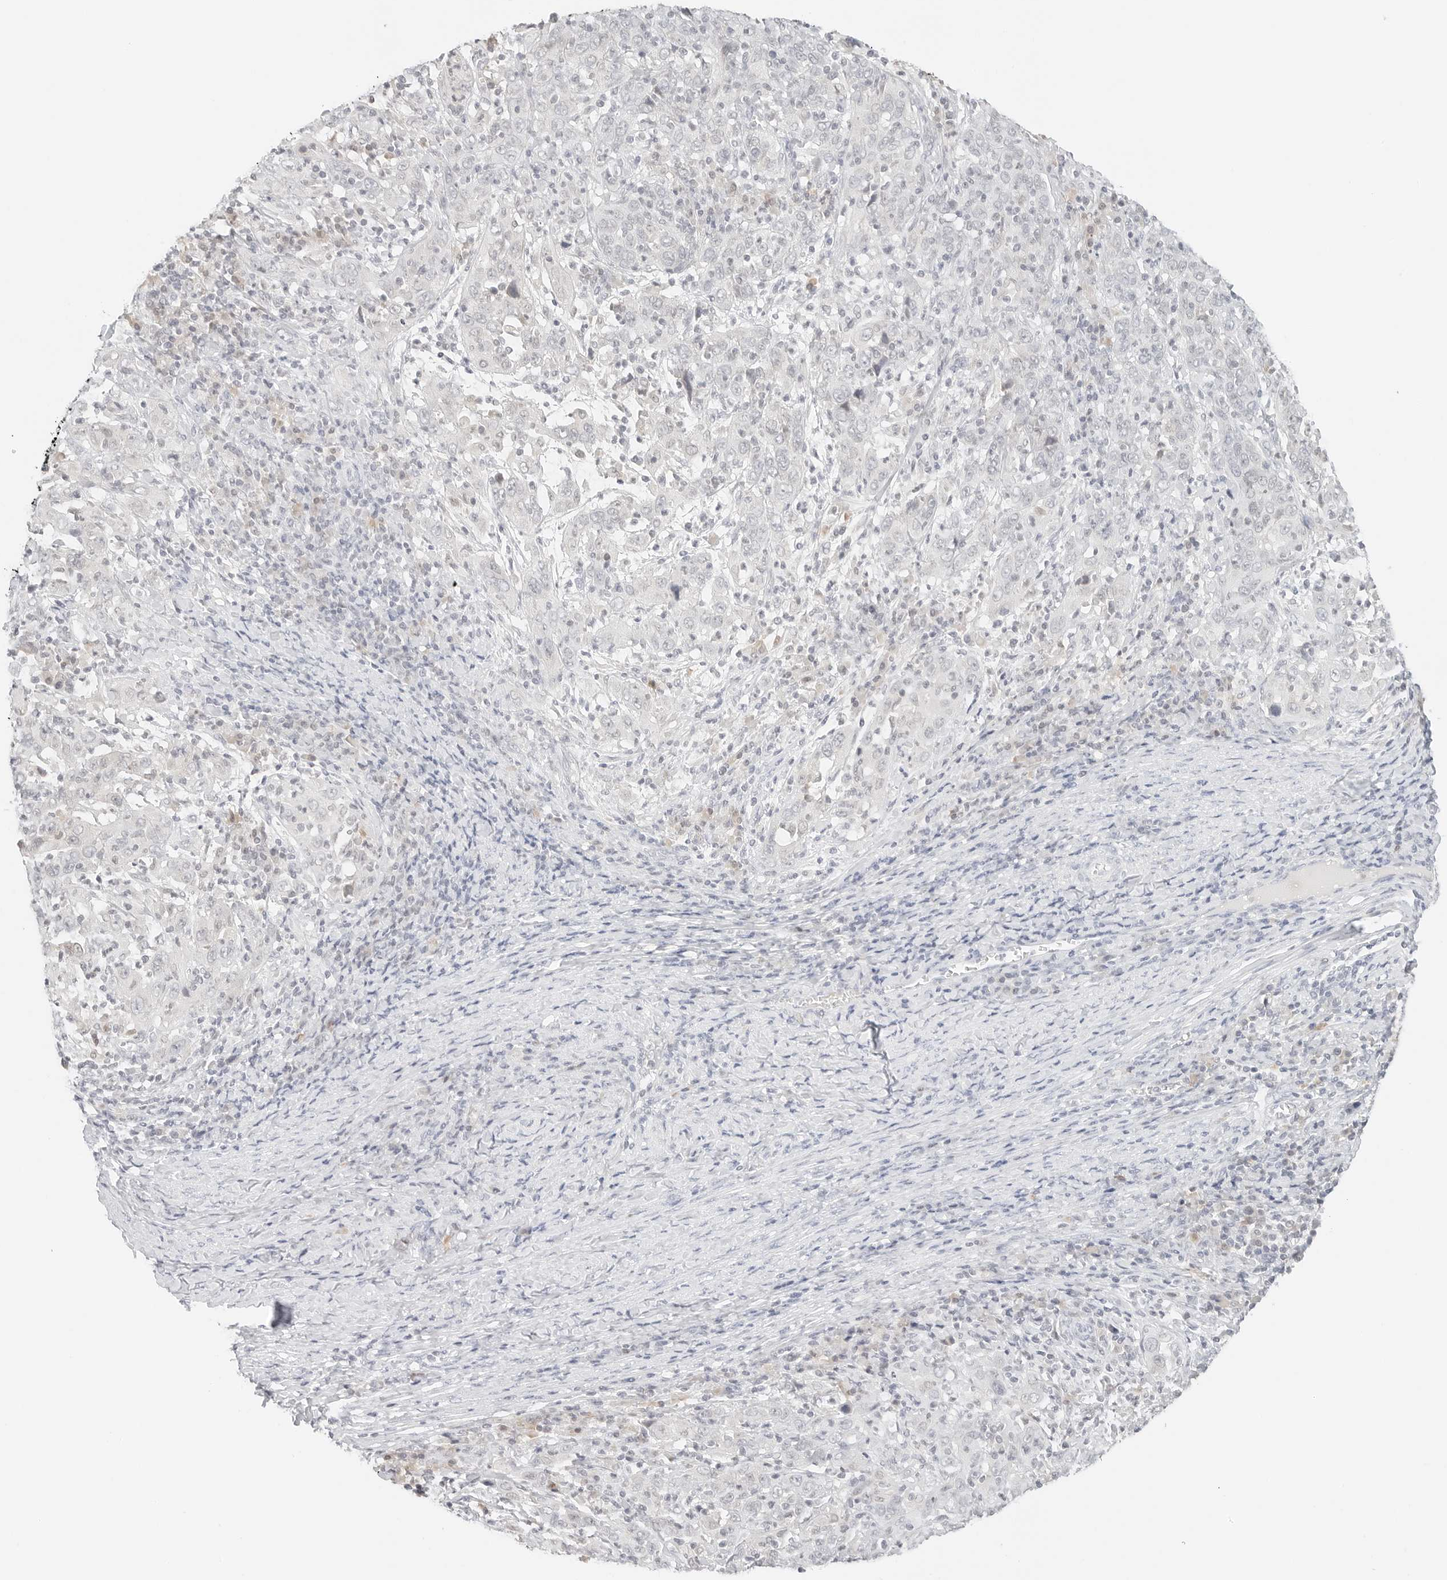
{"staining": {"intensity": "negative", "quantity": "none", "location": "none"}, "tissue": "cervical cancer", "cell_type": "Tumor cells", "image_type": "cancer", "snomed": [{"axis": "morphology", "description": "Squamous cell carcinoma, NOS"}, {"axis": "topography", "description": "Cervix"}], "caption": "Tumor cells show no significant protein expression in cervical cancer.", "gene": "NEO1", "patient": {"sex": "female", "age": 46}}